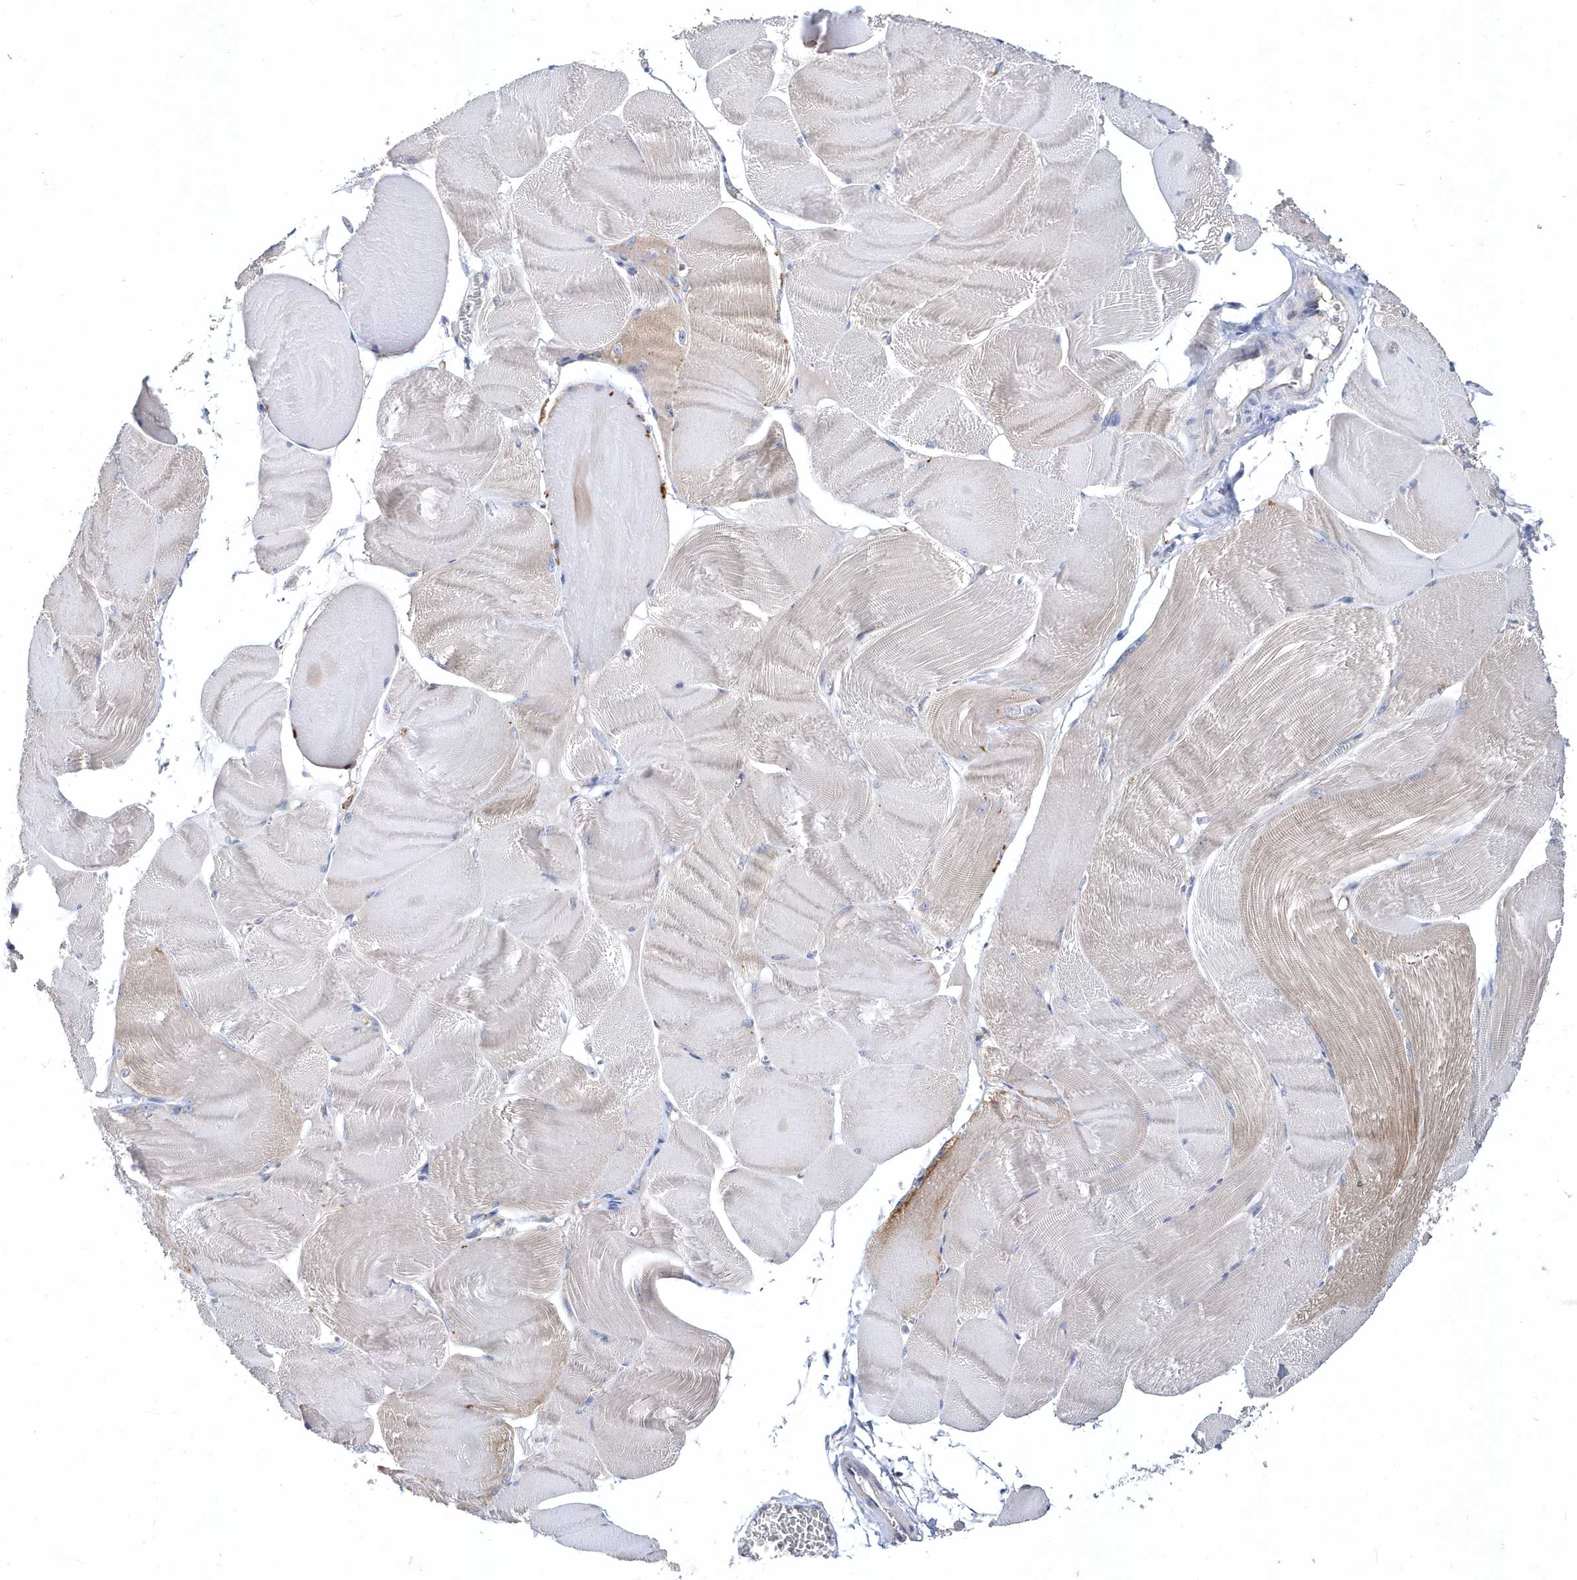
{"staining": {"intensity": "weak", "quantity": "<25%", "location": "cytoplasmic/membranous"}, "tissue": "skeletal muscle", "cell_type": "Myocytes", "image_type": "normal", "snomed": [{"axis": "morphology", "description": "Normal tissue, NOS"}, {"axis": "morphology", "description": "Basal cell carcinoma"}, {"axis": "topography", "description": "Skeletal muscle"}], "caption": "This is a photomicrograph of IHC staining of normal skeletal muscle, which shows no expression in myocytes.", "gene": "JKAMP", "patient": {"sex": "female", "age": 64}}